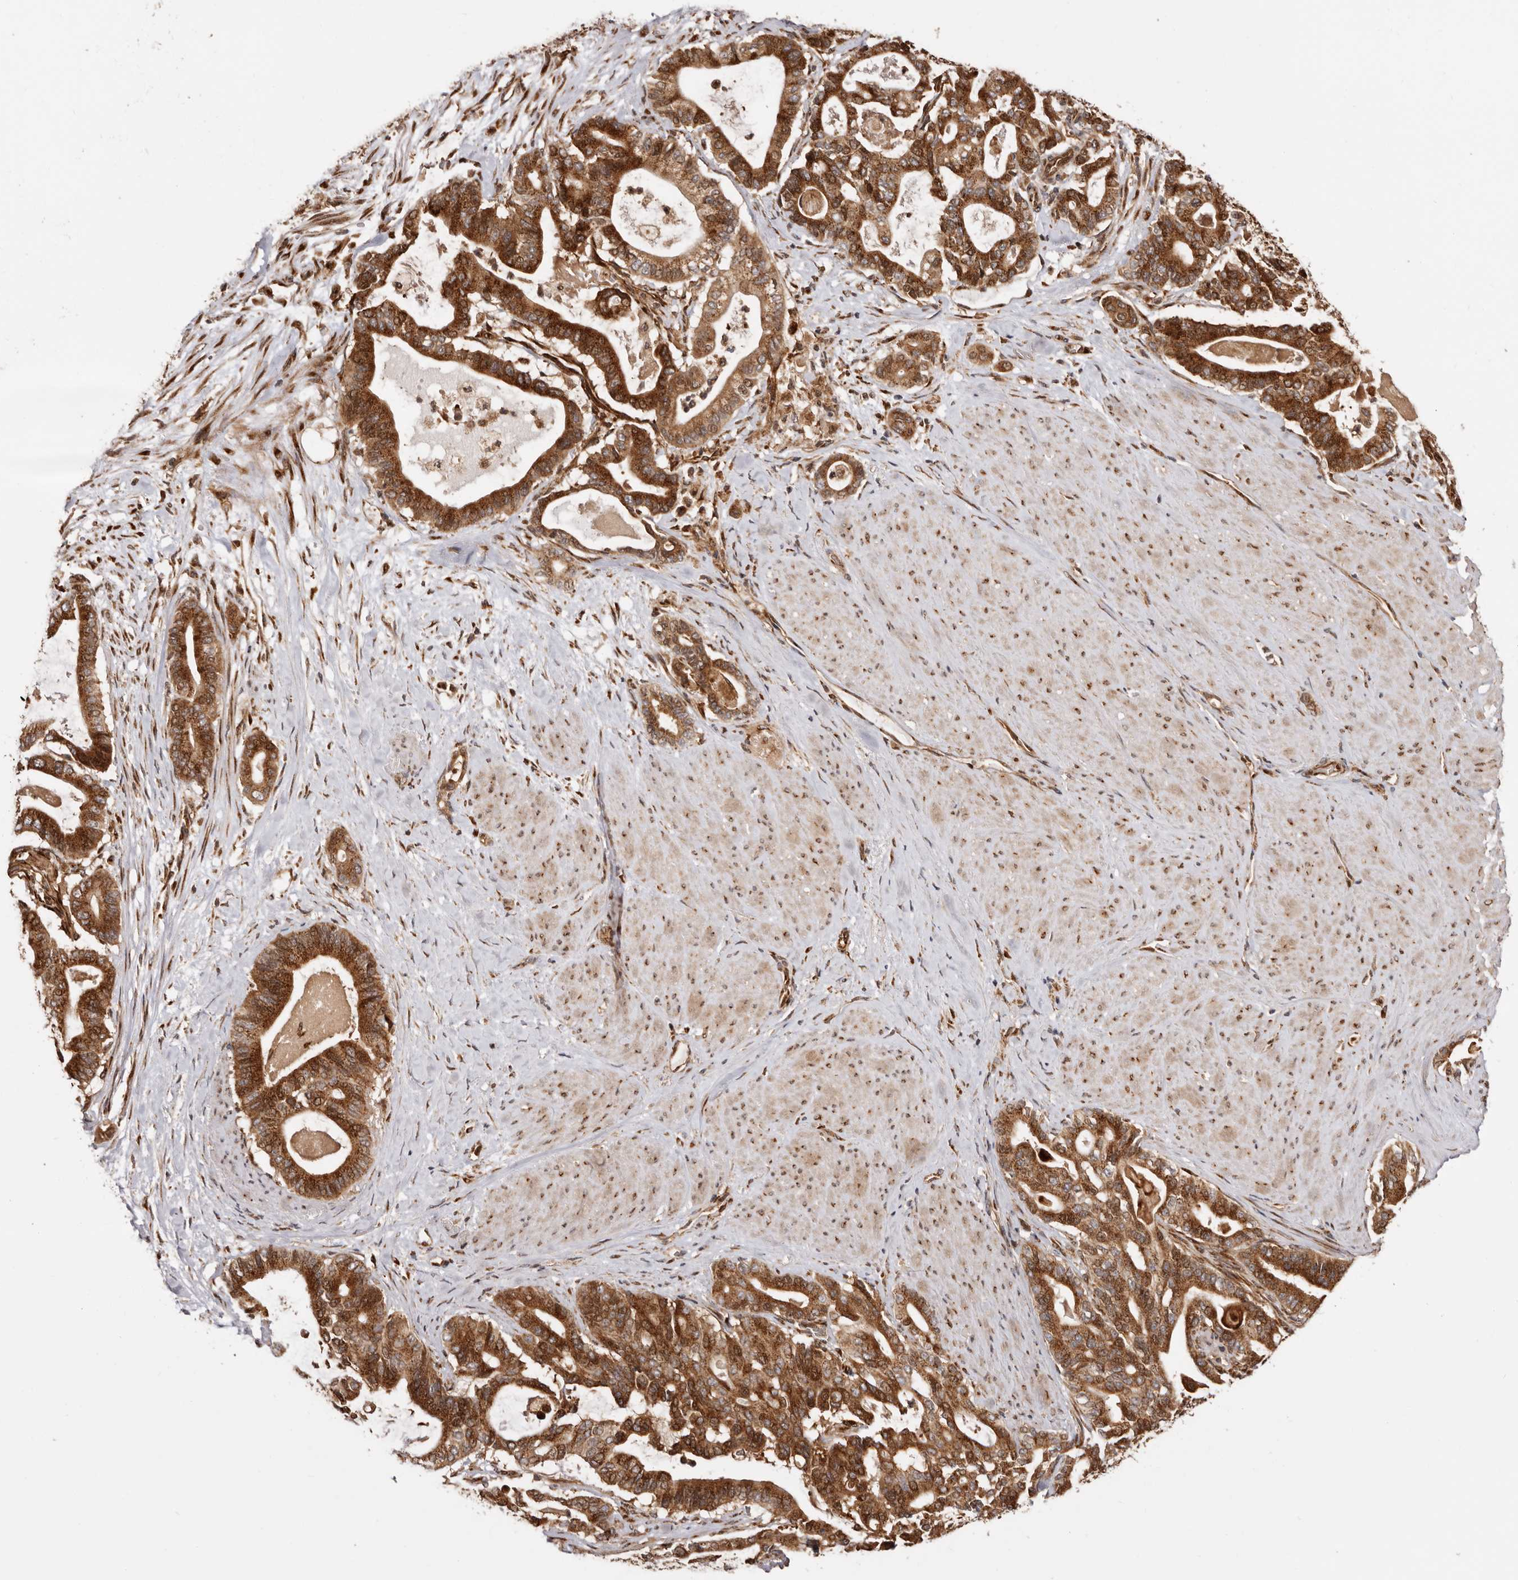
{"staining": {"intensity": "strong", "quantity": ">75%", "location": "cytoplasmic/membranous"}, "tissue": "pancreatic cancer", "cell_type": "Tumor cells", "image_type": "cancer", "snomed": [{"axis": "morphology", "description": "Adenocarcinoma, NOS"}, {"axis": "topography", "description": "Pancreas"}], "caption": "Immunohistochemical staining of human pancreatic cancer (adenocarcinoma) exhibits high levels of strong cytoplasmic/membranous protein staining in about >75% of tumor cells. (DAB (3,3'-diaminobenzidine) IHC with brightfield microscopy, high magnification).", "gene": "GPR27", "patient": {"sex": "male", "age": 63}}